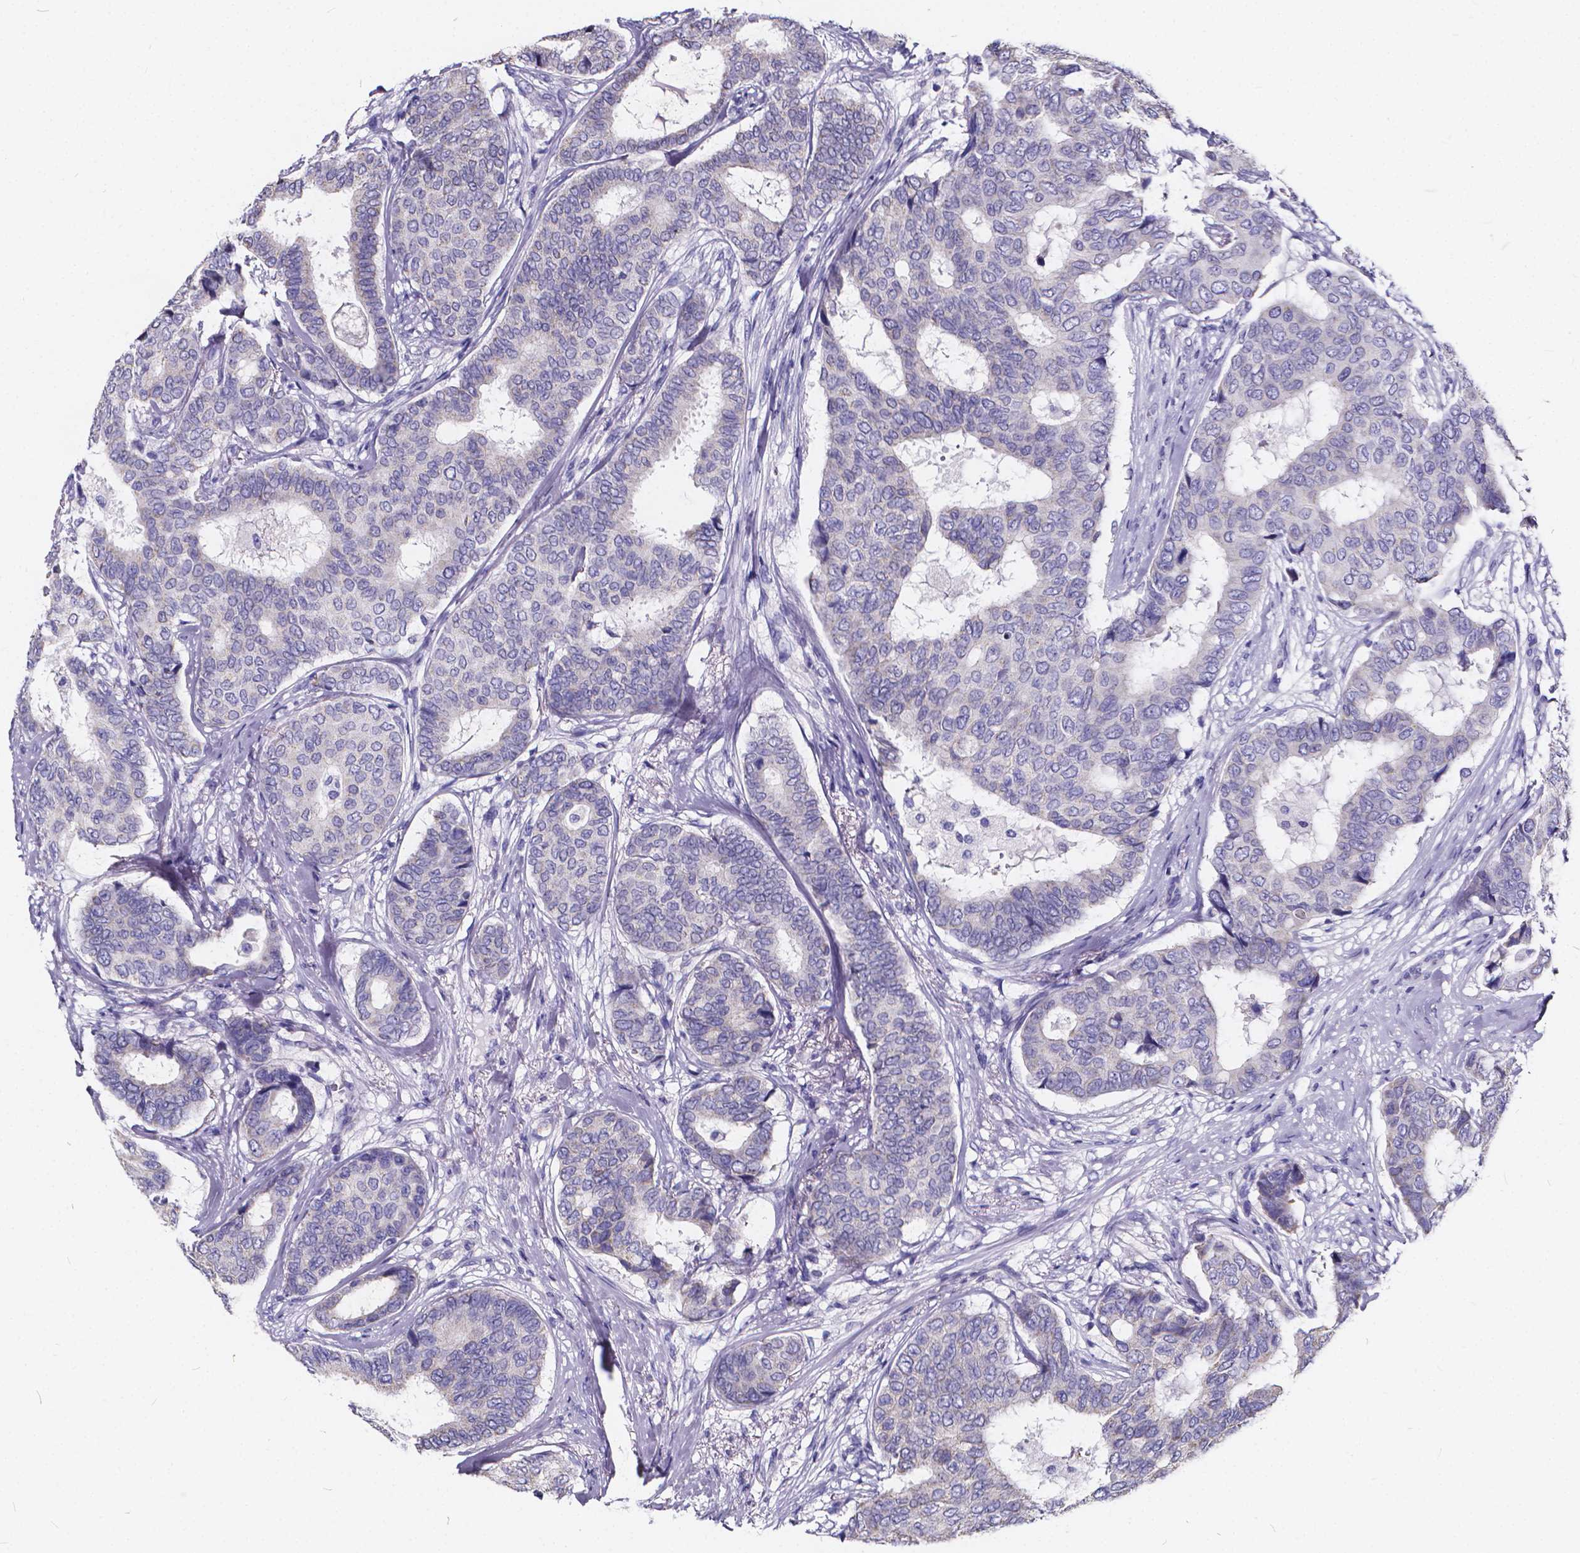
{"staining": {"intensity": "negative", "quantity": "none", "location": "none"}, "tissue": "breast cancer", "cell_type": "Tumor cells", "image_type": "cancer", "snomed": [{"axis": "morphology", "description": "Duct carcinoma"}, {"axis": "topography", "description": "Breast"}], "caption": "Human breast cancer (intraductal carcinoma) stained for a protein using IHC exhibits no positivity in tumor cells.", "gene": "SPEF2", "patient": {"sex": "female", "age": 75}}